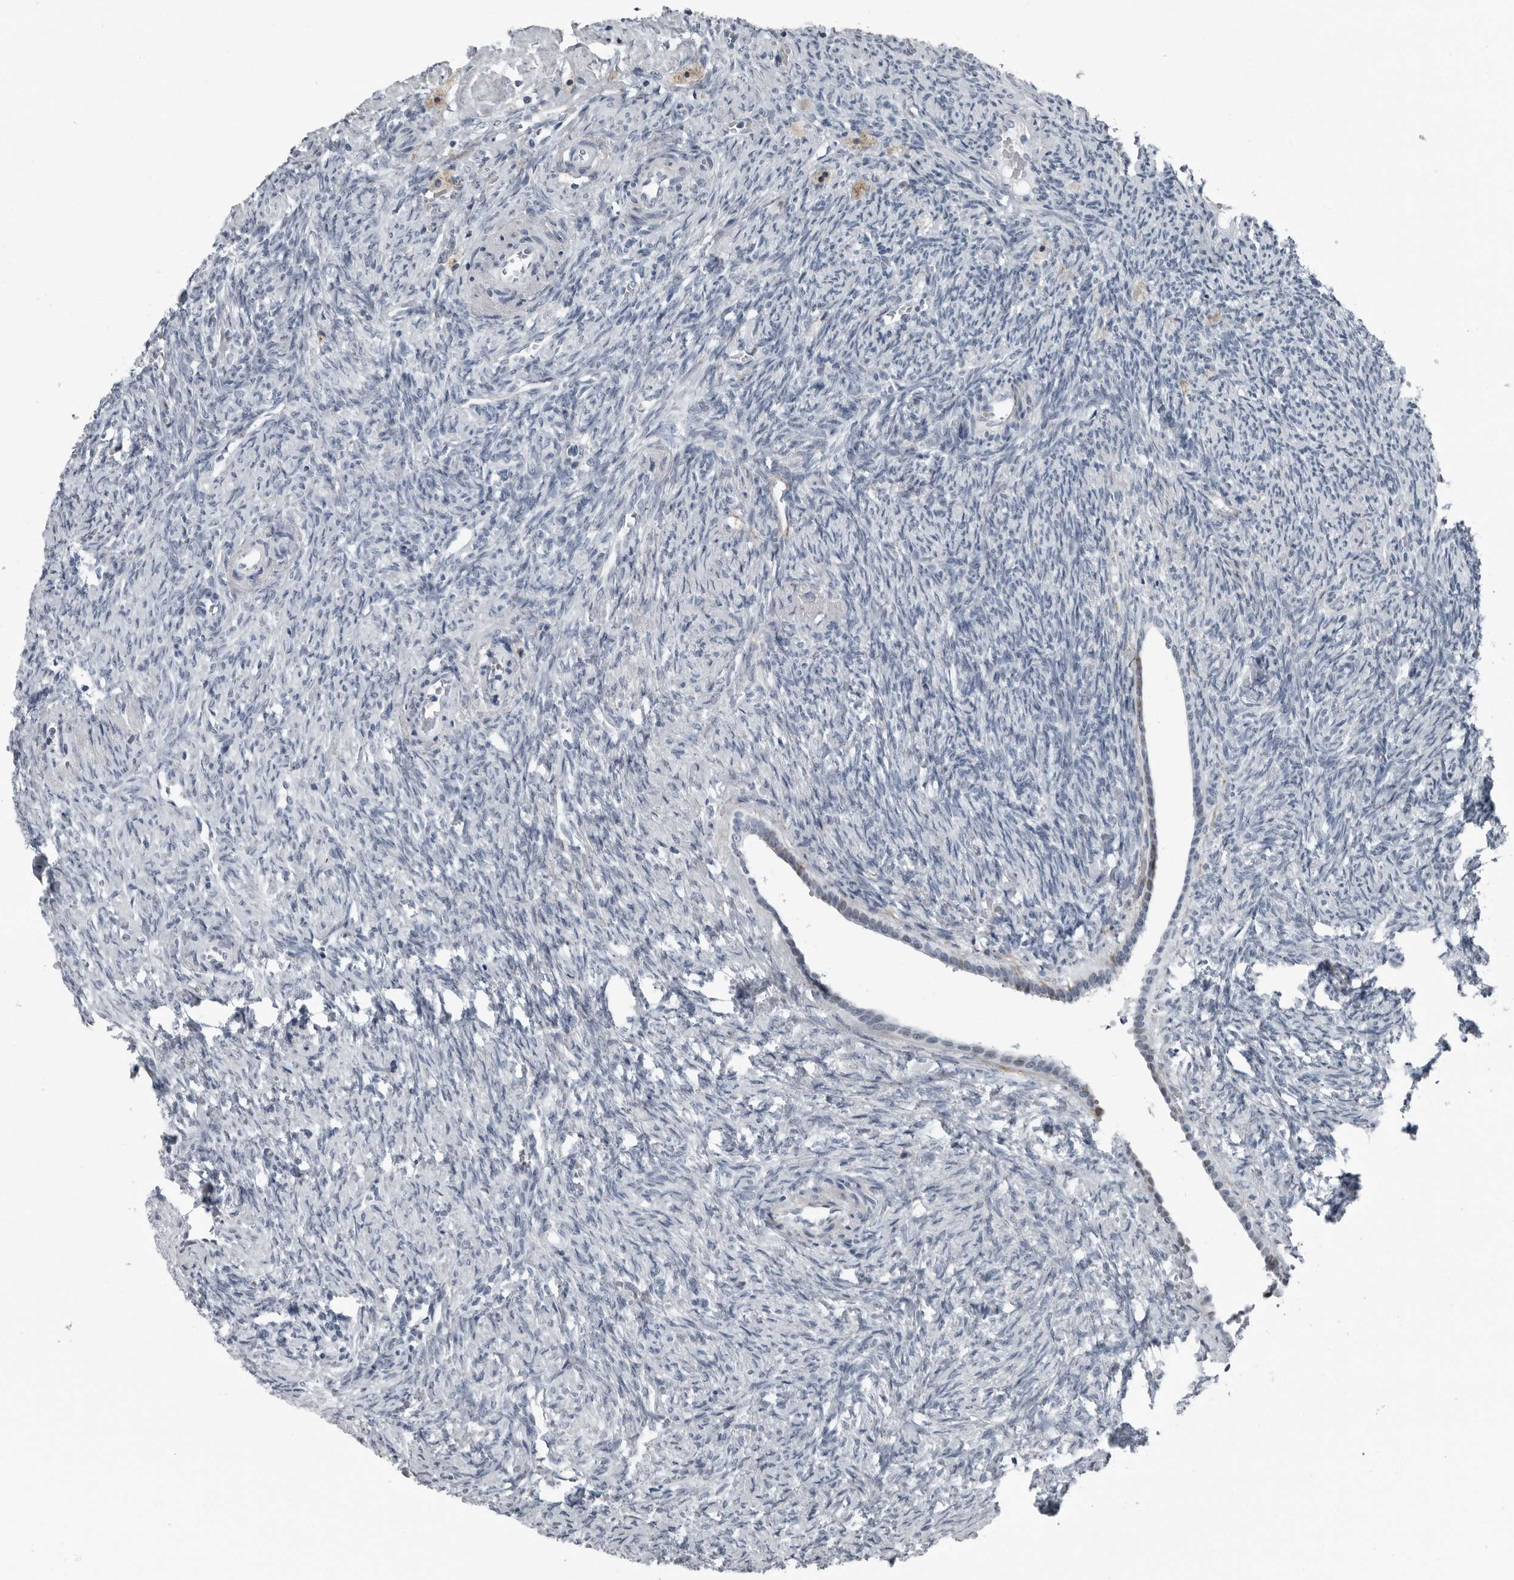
{"staining": {"intensity": "negative", "quantity": "none", "location": "none"}, "tissue": "ovary", "cell_type": "Ovarian stroma cells", "image_type": "normal", "snomed": [{"axis": "morphology", "description": "Normal tissue, NOS"}, {"axis": "topography", "description": "Ovary"}], "caption": "The photomicrograph exhibits no significant positivity in ovarian stroma cells of ovary. Brightfield microscopy of immunohistochemistry (IHC) stained with DAB (brown) and hematoxylin (blue), captured at high magnification.", "gene": "PDCD11", "patient": {"sex": "female", "age": 41}}